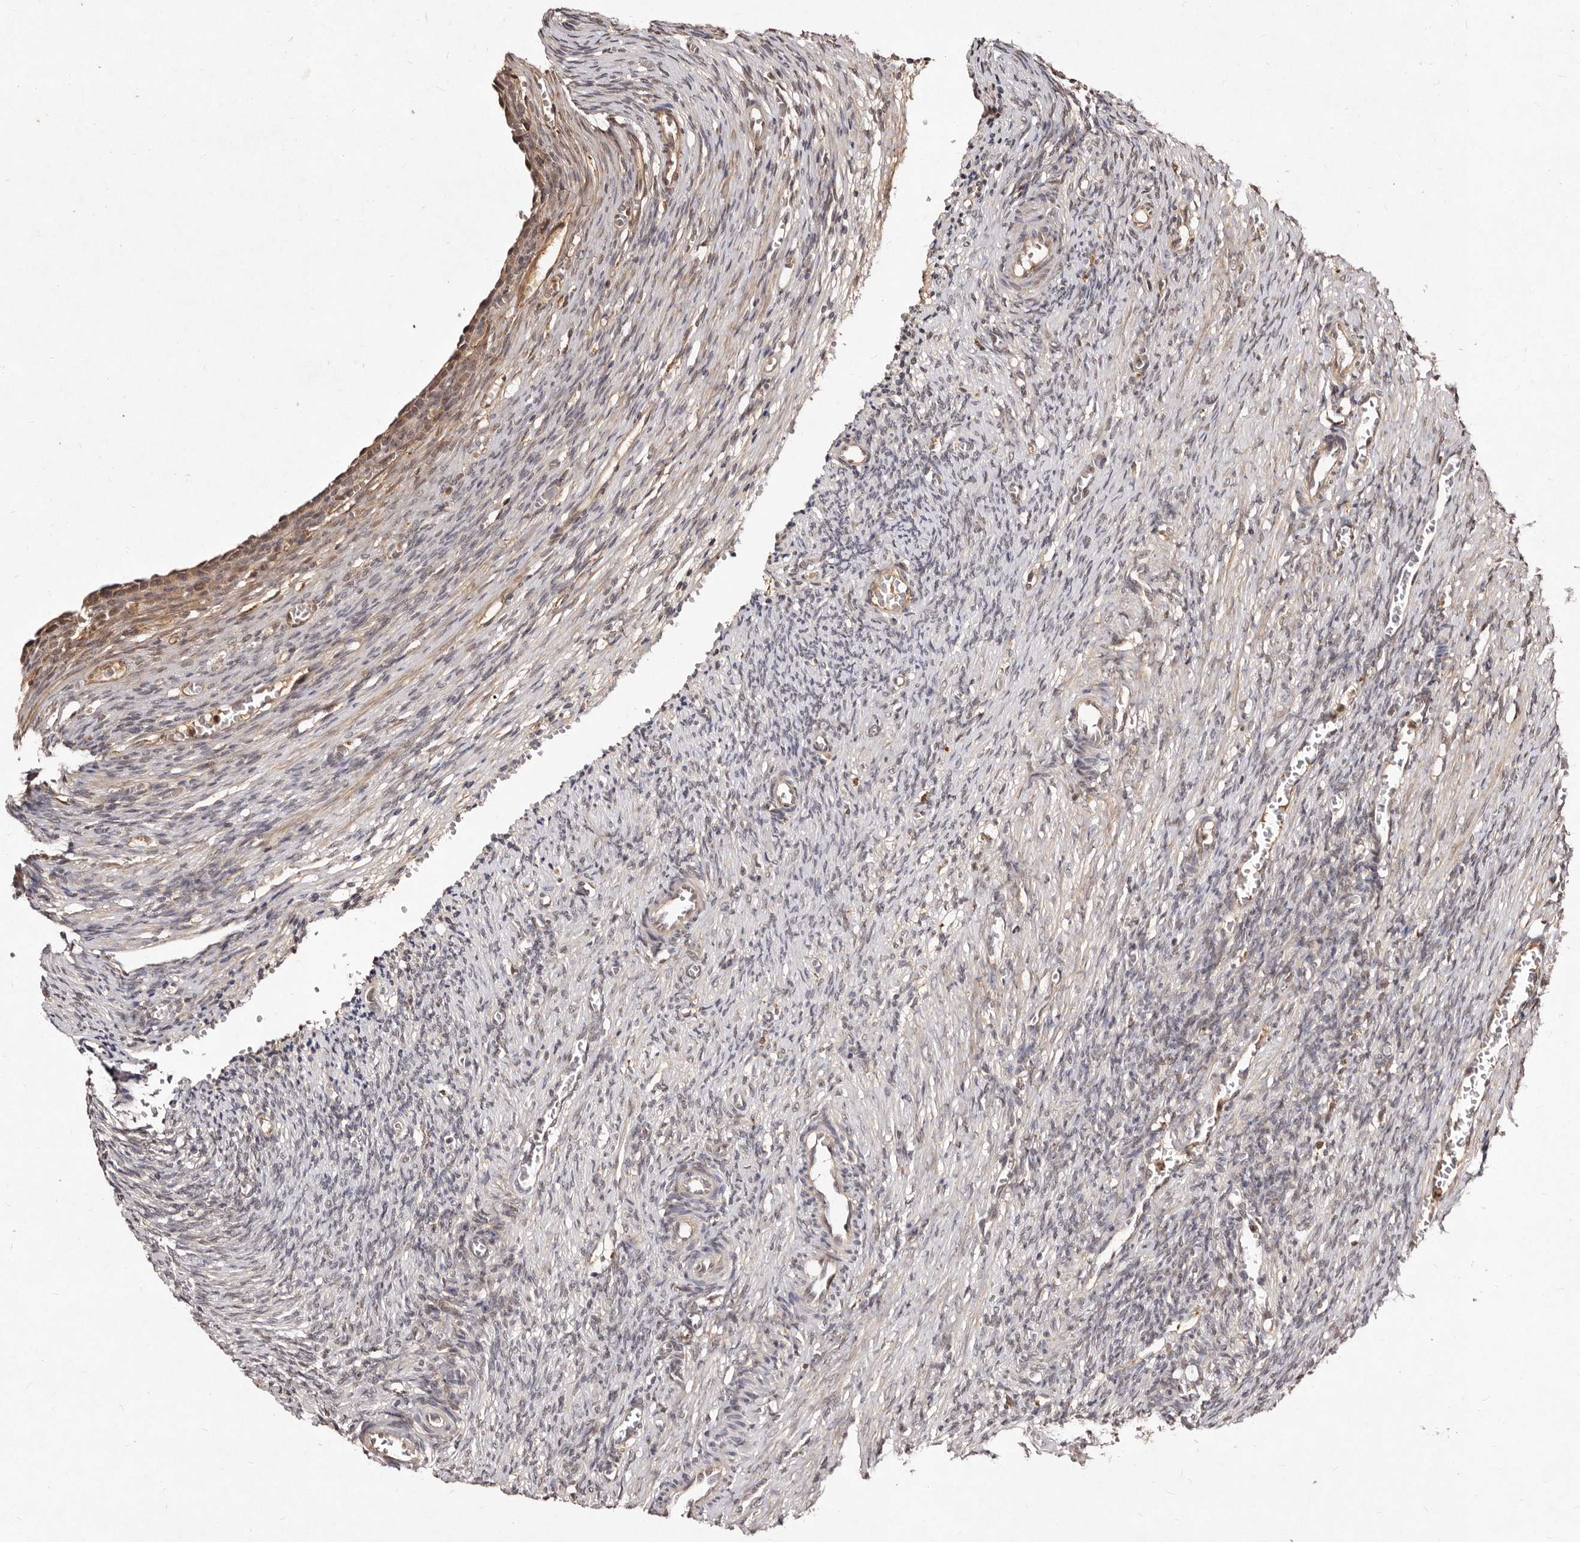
{"staining": {"intensity": "weak", "quantity": "25%-75%", "location": "cytoplasmic/membranous"}, "tissue": "ovary", "cell_type": "Follicle cells", "image_type": "normal", "snomed": [{"axis": "morphology", "description": "Normal tissue, NOS"}, {"axis": "topography", "description": "Ovary"}], "caption": "DAB (3,3'-diaminobenzidine) immunohistochemical staining of normal ovary displays weak cytoplasmic/membranous protein positivity in approximately 25%-75% of follicle cells.", "gene": "LCORL", "patient": {"sex": "female", "age": 27}}